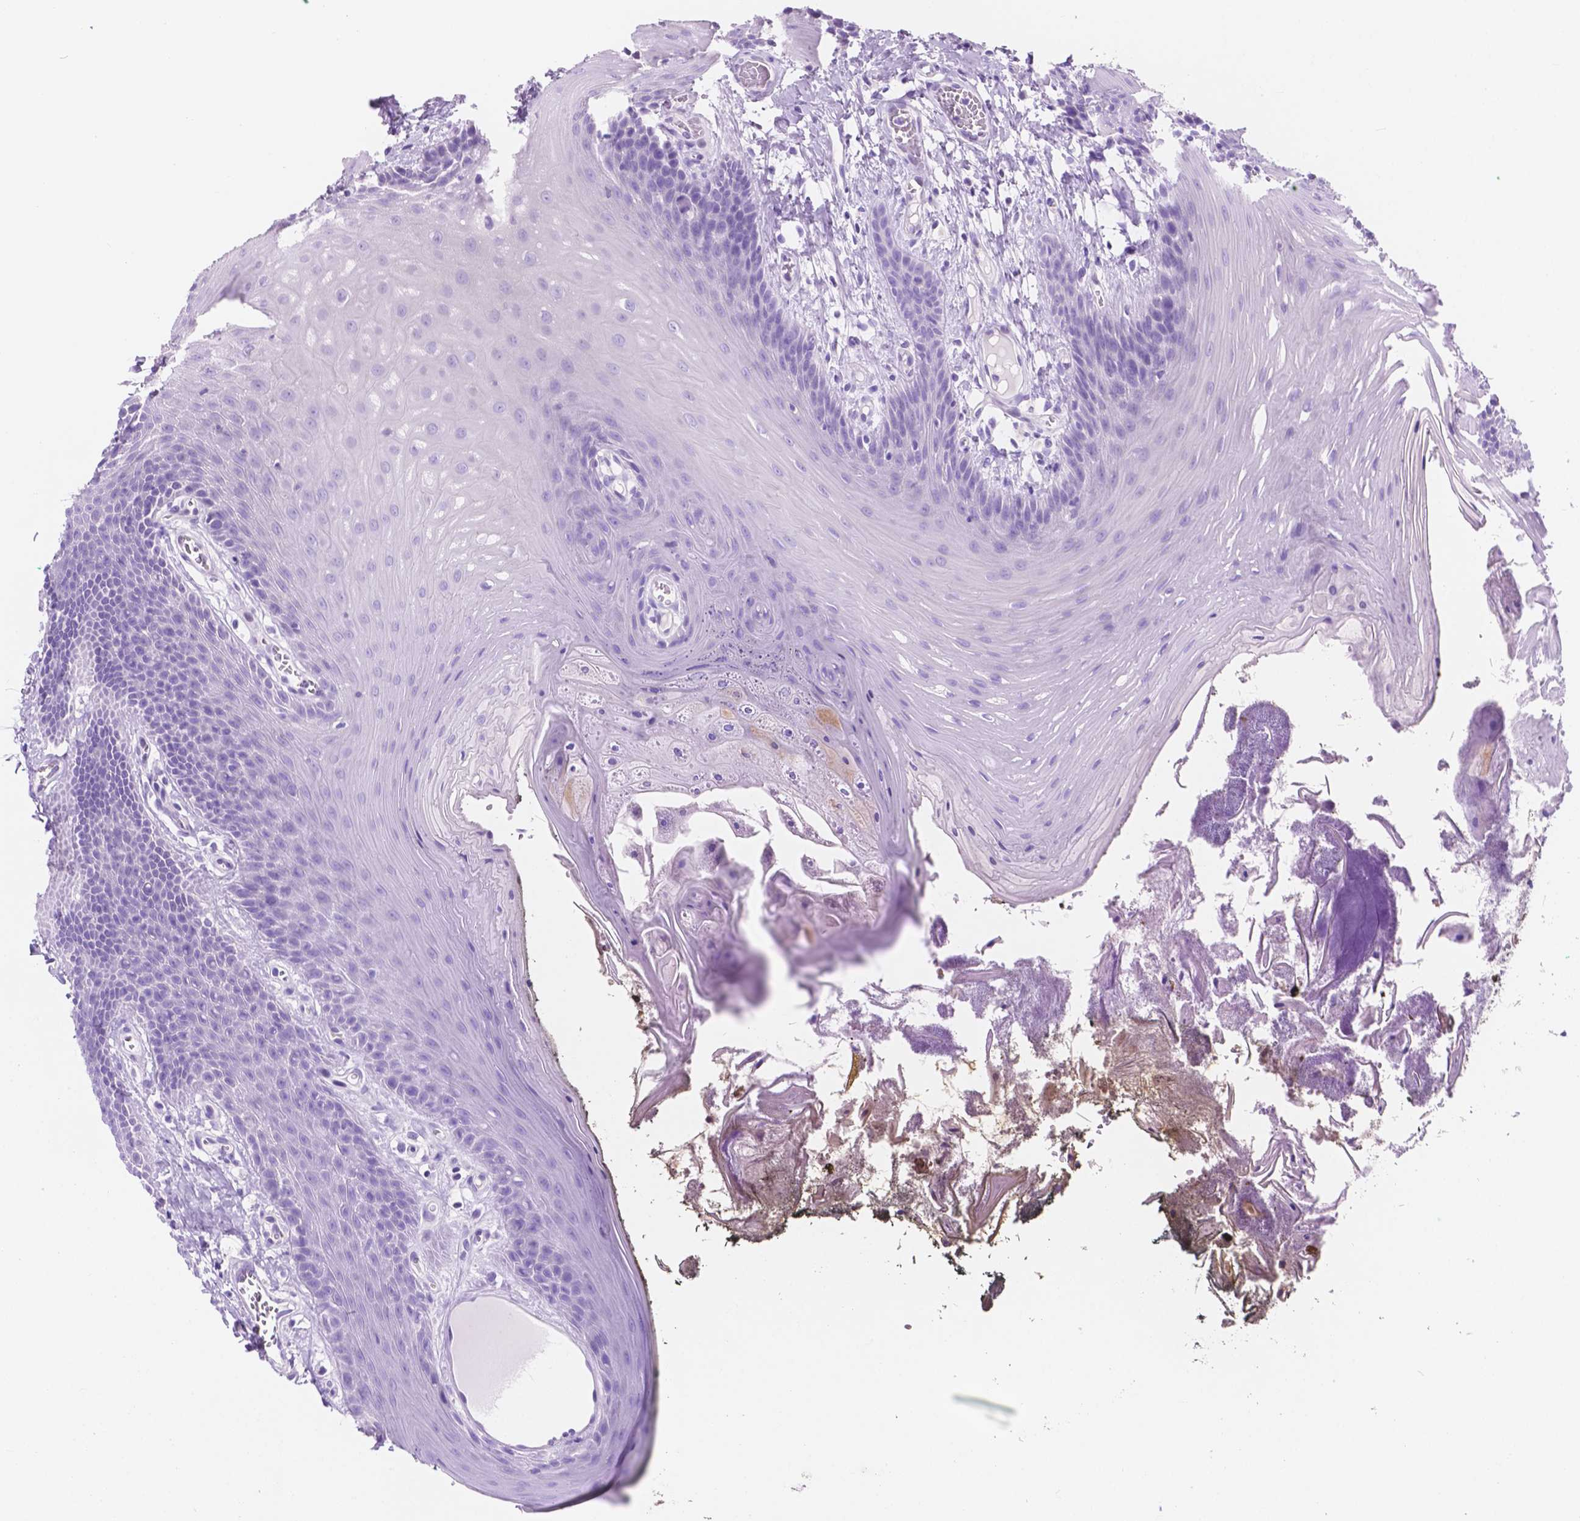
{"staining": {"intensity": "negative", "quantity": "none", "location": "none"}, "tissue": "oral mucosa", "cell_type": "Squamous epithelial cells", "image_type": "normal", "snomed": [{"axis": "morphology", "description": "Normal tissue, NOS"}, {"axis": "topography", "description": "Oral tissue"}], "caption": "DAB immunohistochemical staining of unremarkable human oral mucosa shows no significant staining in squamous epithelial cells.", "gene": "IGFN1", "patient": {"sex": "male", "age": 9}}